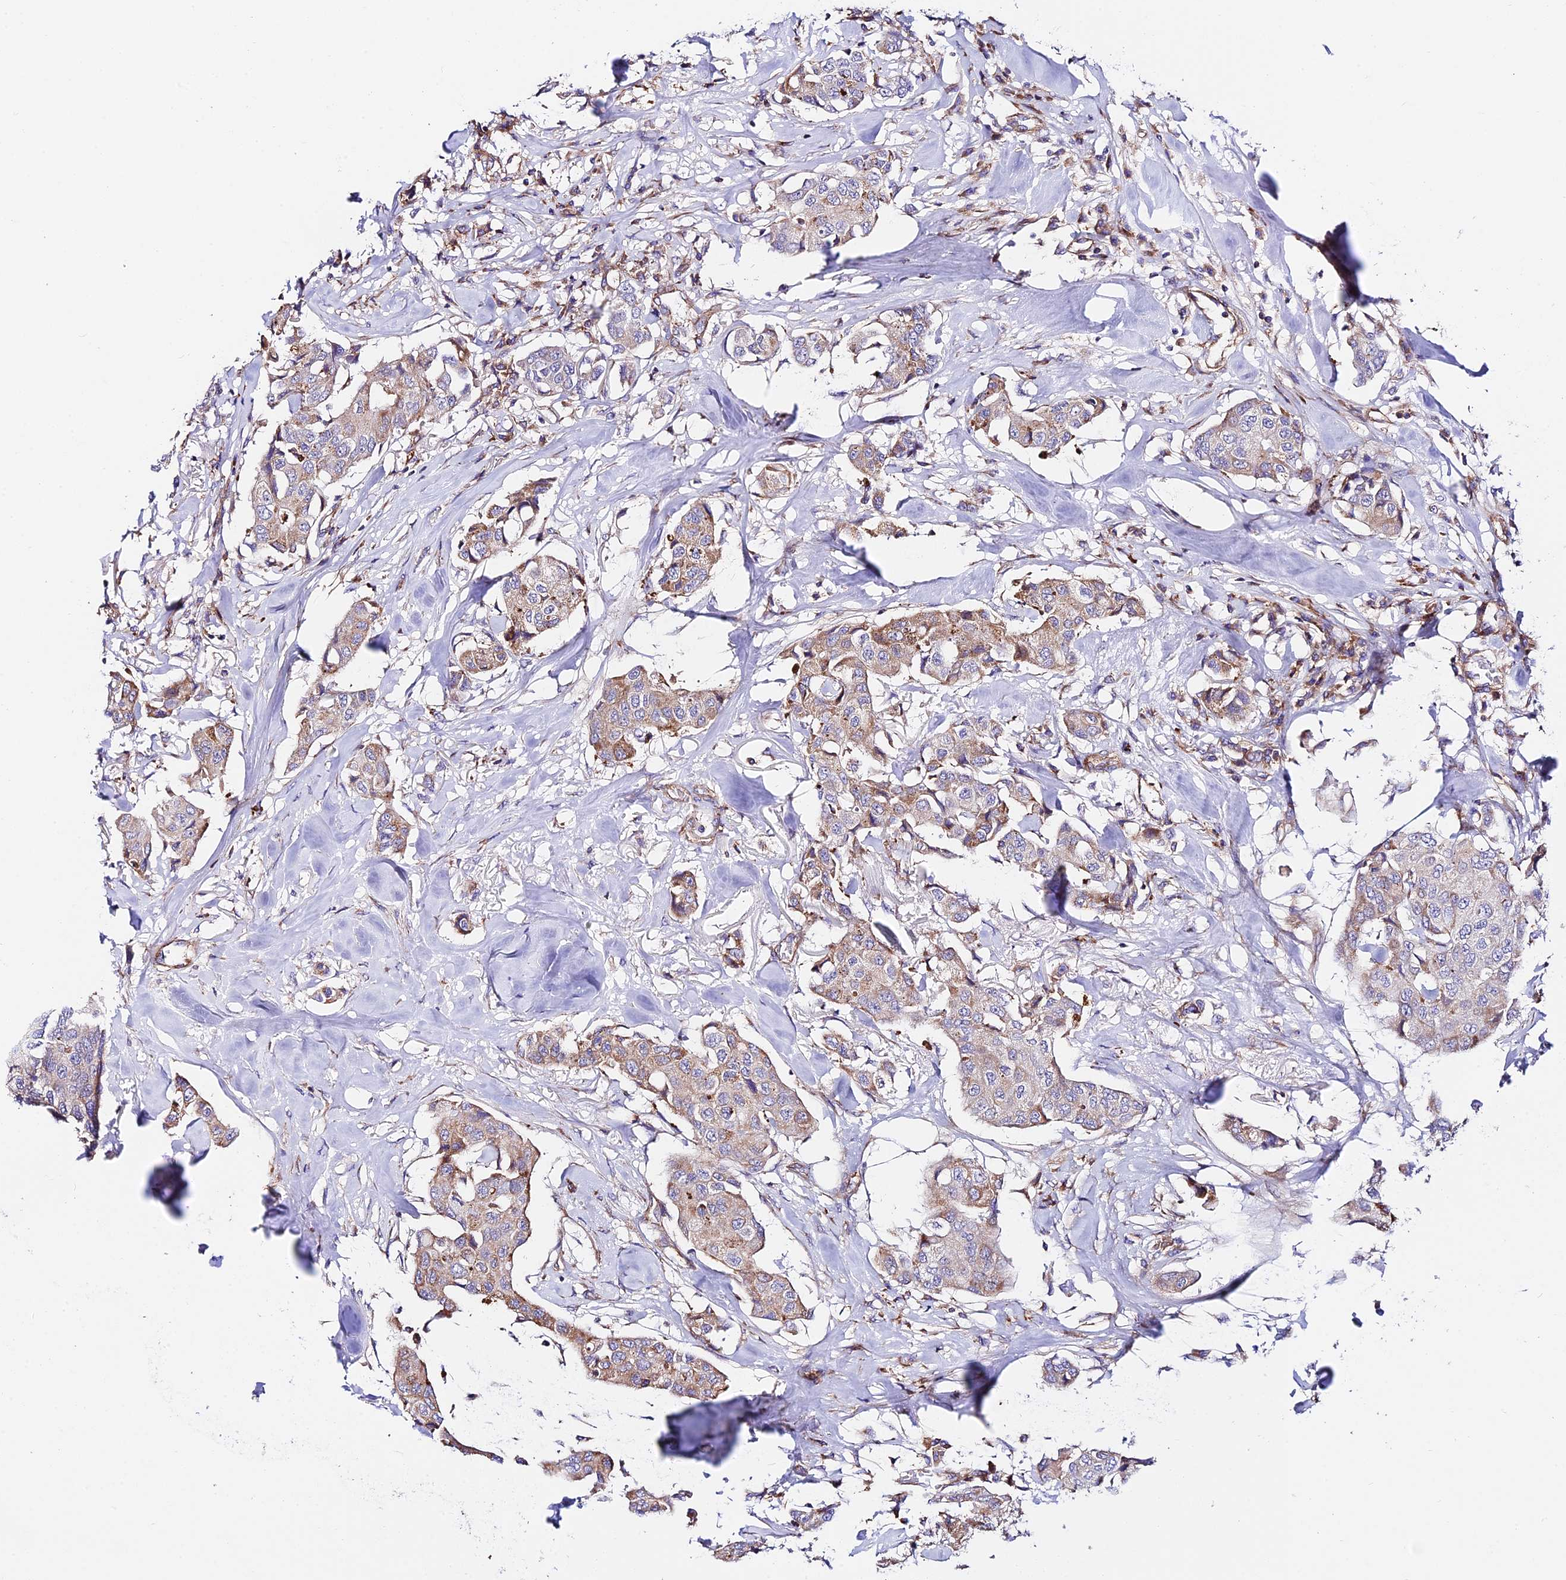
{"staining": {"intensity": "weak", "quantity": "25%-75%", "location": "cytoplasmic/membranous"}, "tissue": "breast cancer", "cell_type": "Tumor cells", "image_type": "cancer", "snomed": [{"axis": "morphology", "description": "Duct carcinoma"}, {"axis": "topography", "description": "Breast"}], "caption": "Immunohistochemical staining of breast infiltrating ductal carcinoma exhibits low levels of weak cytoplasmic/membranous protein positivity in about 25%-75% of tumor cells.", "gene": "VPS13C", "patient": {"sex": "female", "age": 80}}